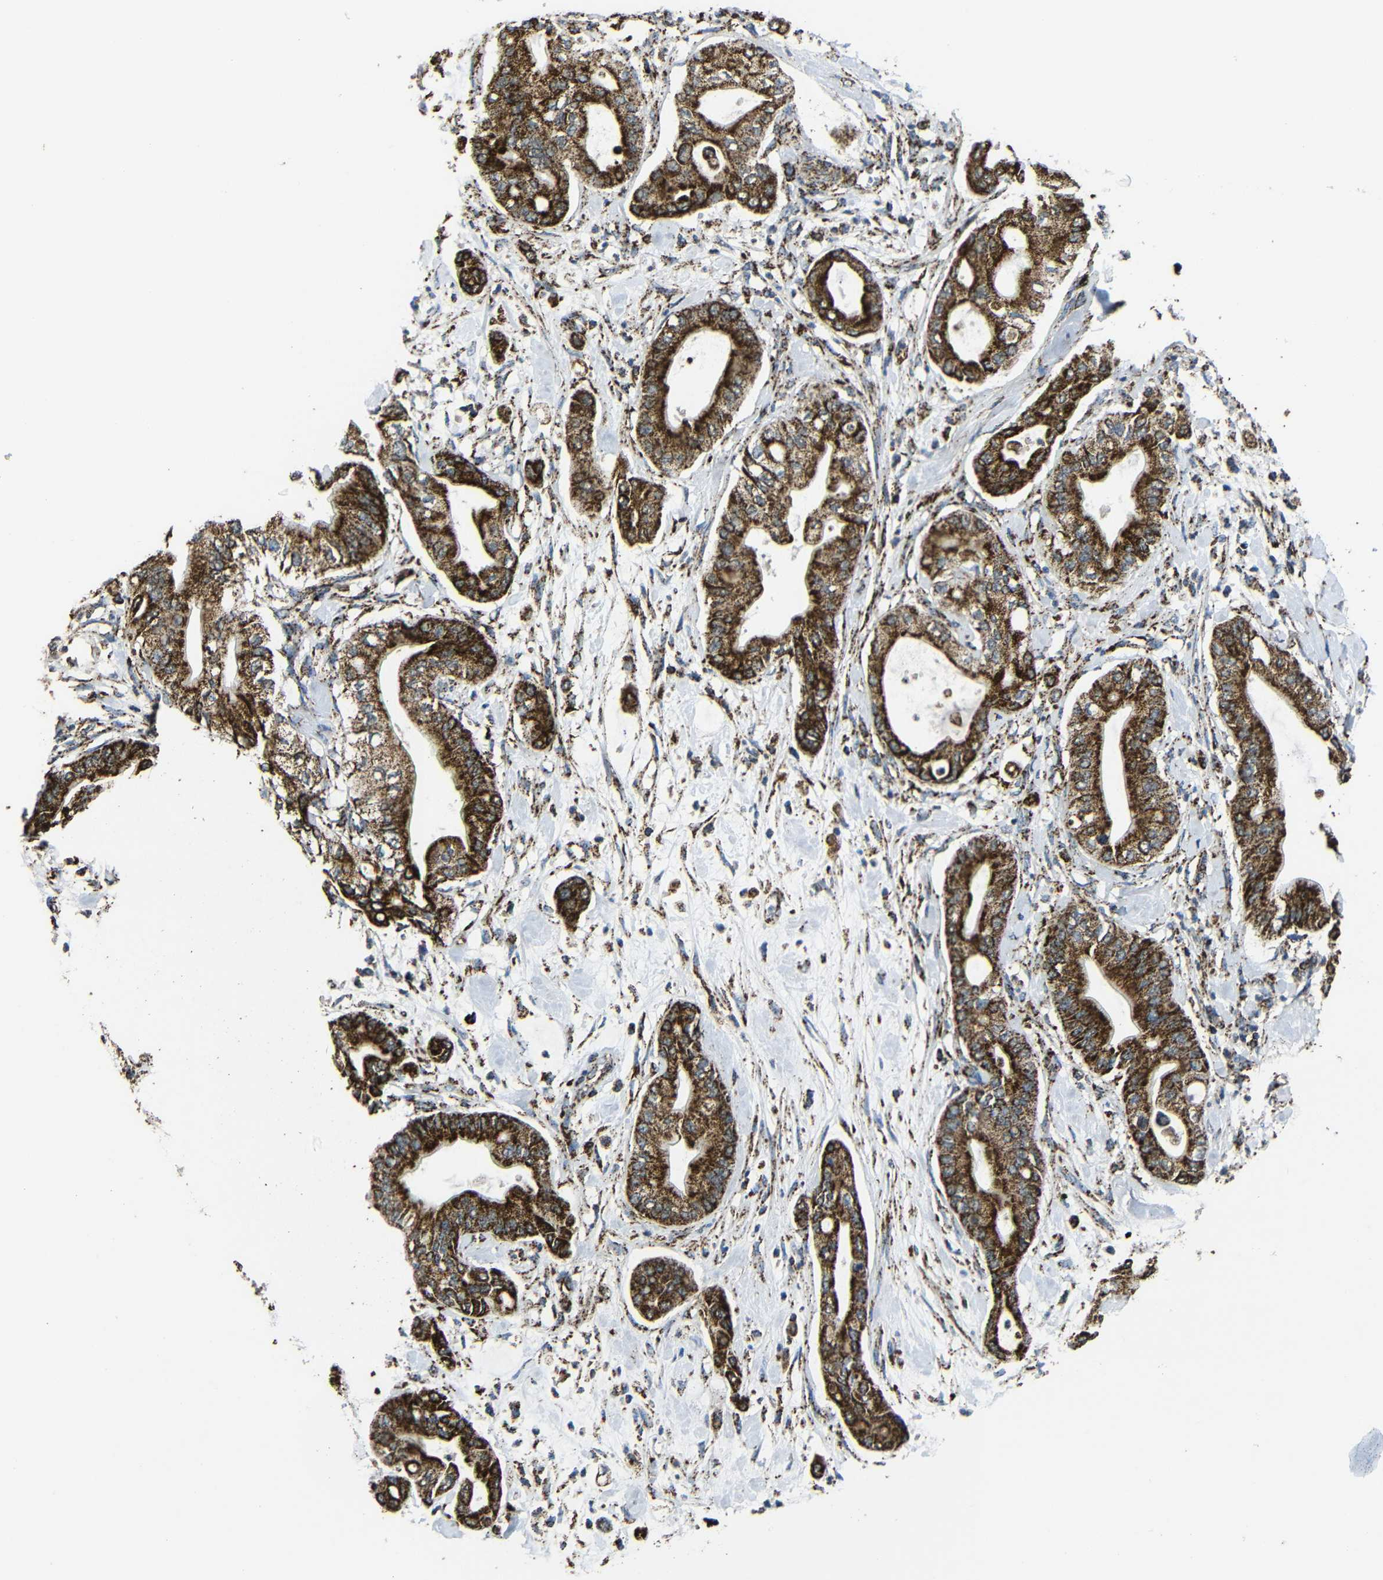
{"staining": {"intensity": "strong", "quantity": ">75%", "location": "cytoplasmic/membranous"}, "tissue": "pancreatic cancer", "cell_type": "Tumor cells", "image_type": "cancer", "snomed": [{"axis": "morphology", "description": "Adenocarcinoma, NOS"}, {"axis": "morphology", "description": "Adenocarcinoma, metastatic, NOS"}, {"axis": "topography", "description": "Lymph node"}, {"axis": "topography", "description": "Pancreas"}, {"axis": "topography", "description": "Duodenum"}], "caption": "The photomicrograph demonstrates immunohistochemical staining of adenocarcinoma (pancreatic). There is strong cytoplasmic/membranous expression is seen in approximately >75% of tumor cells.", "gene": "ATP5F1A", "patient": {"sex": "female", "age": 64}}